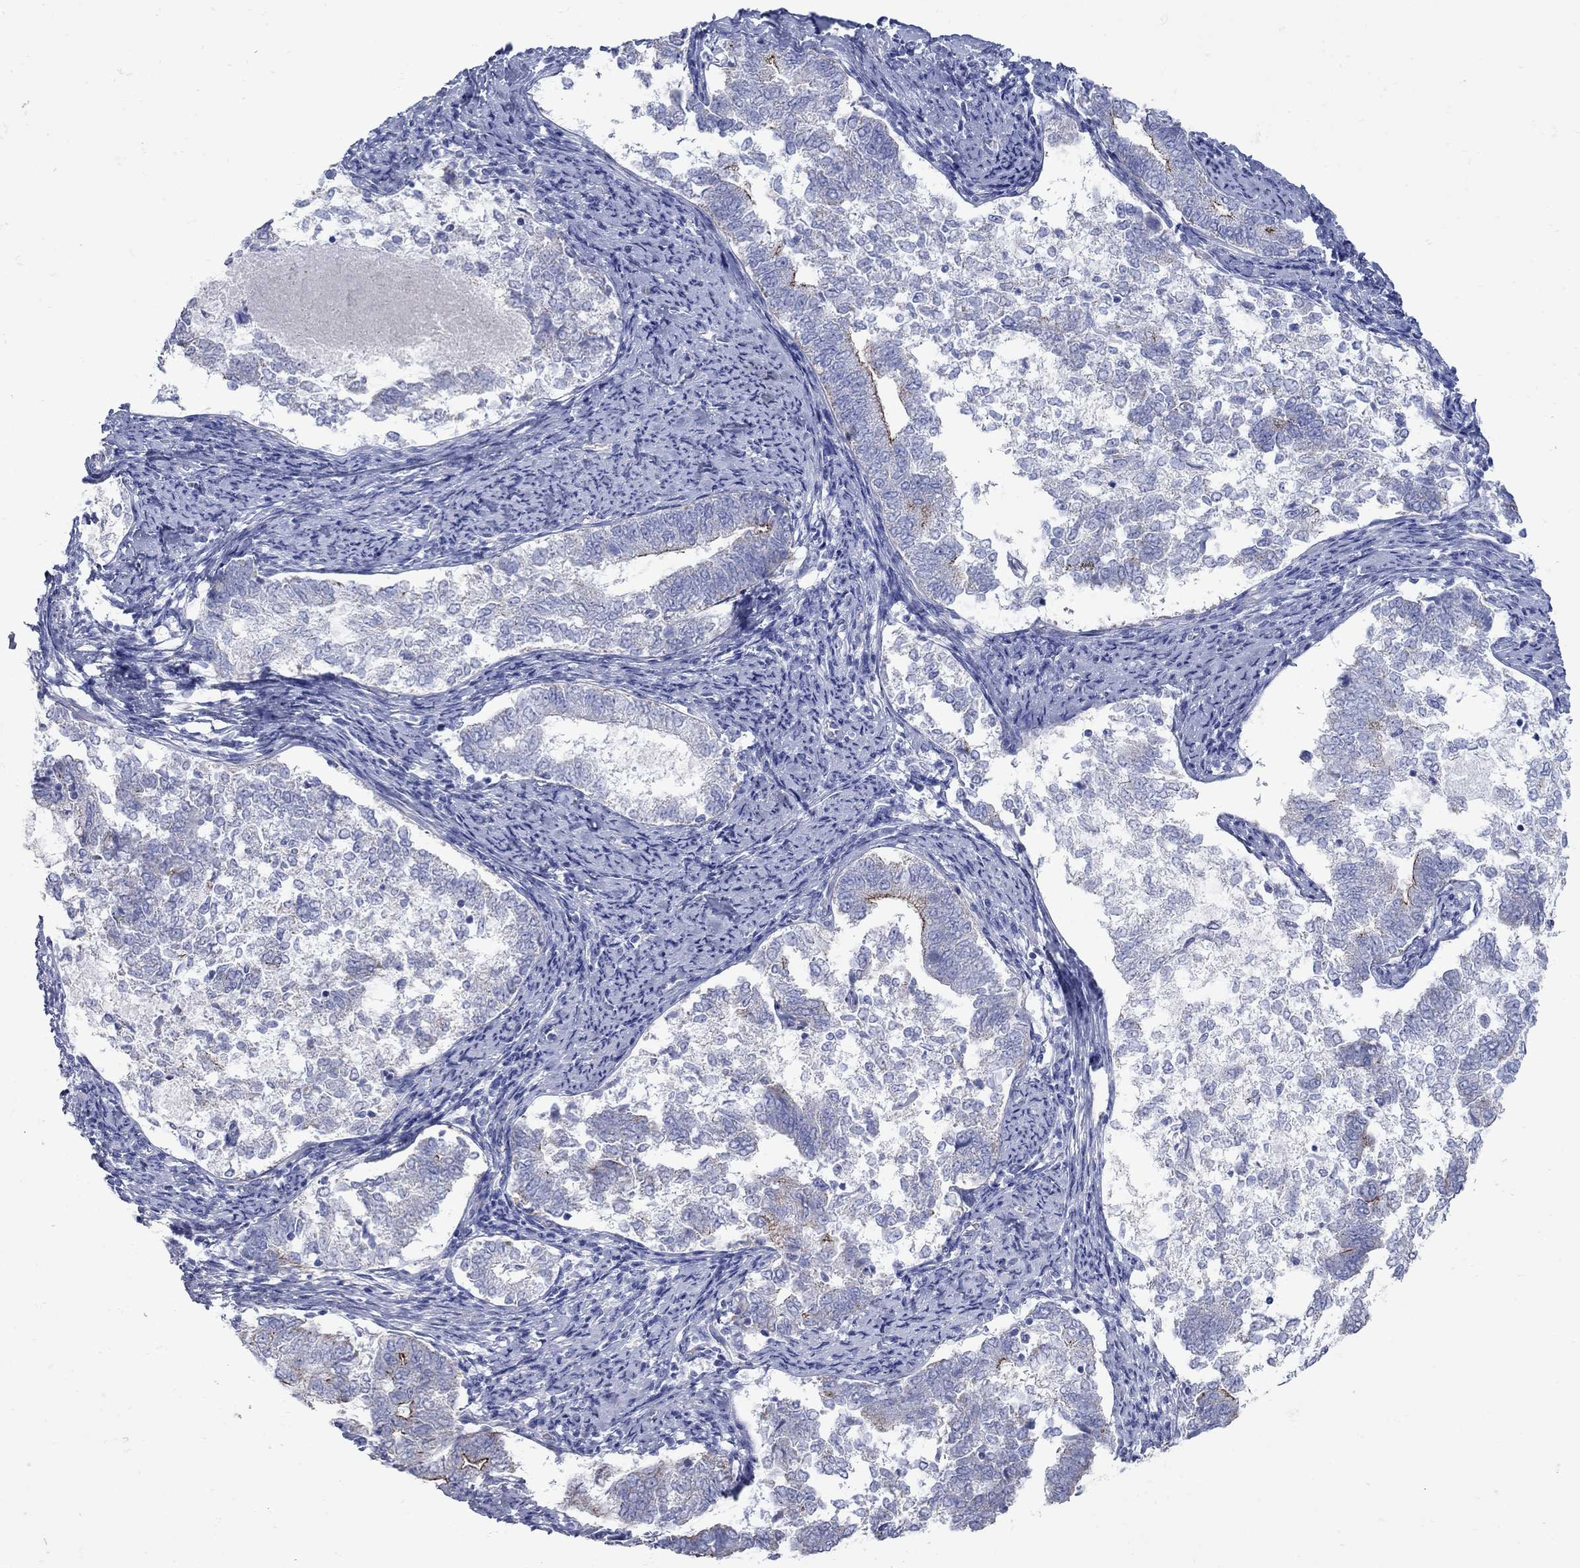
{"staining": {"intensity": "moderate", "quantity": "25%-75%", "location": "cytoplasmic/membranous"}, "tissue": "endometrial cancer", "cell_type": "Tumor cells", "image_type": "cancer", "snomed": [{"axis": "morphology", "description": "Adenocarcinoma, NOS"}, {"axis": "topography", "description": "Endometrium"}], "caption": "The micrograph demonstrates a brown stain indicating the presence of a protein in the cytoplasmic/membranous of tumor cells in endometrial cancer.", "gene": "PDZD3", "patient": {"sex": "female", "age": 65}}